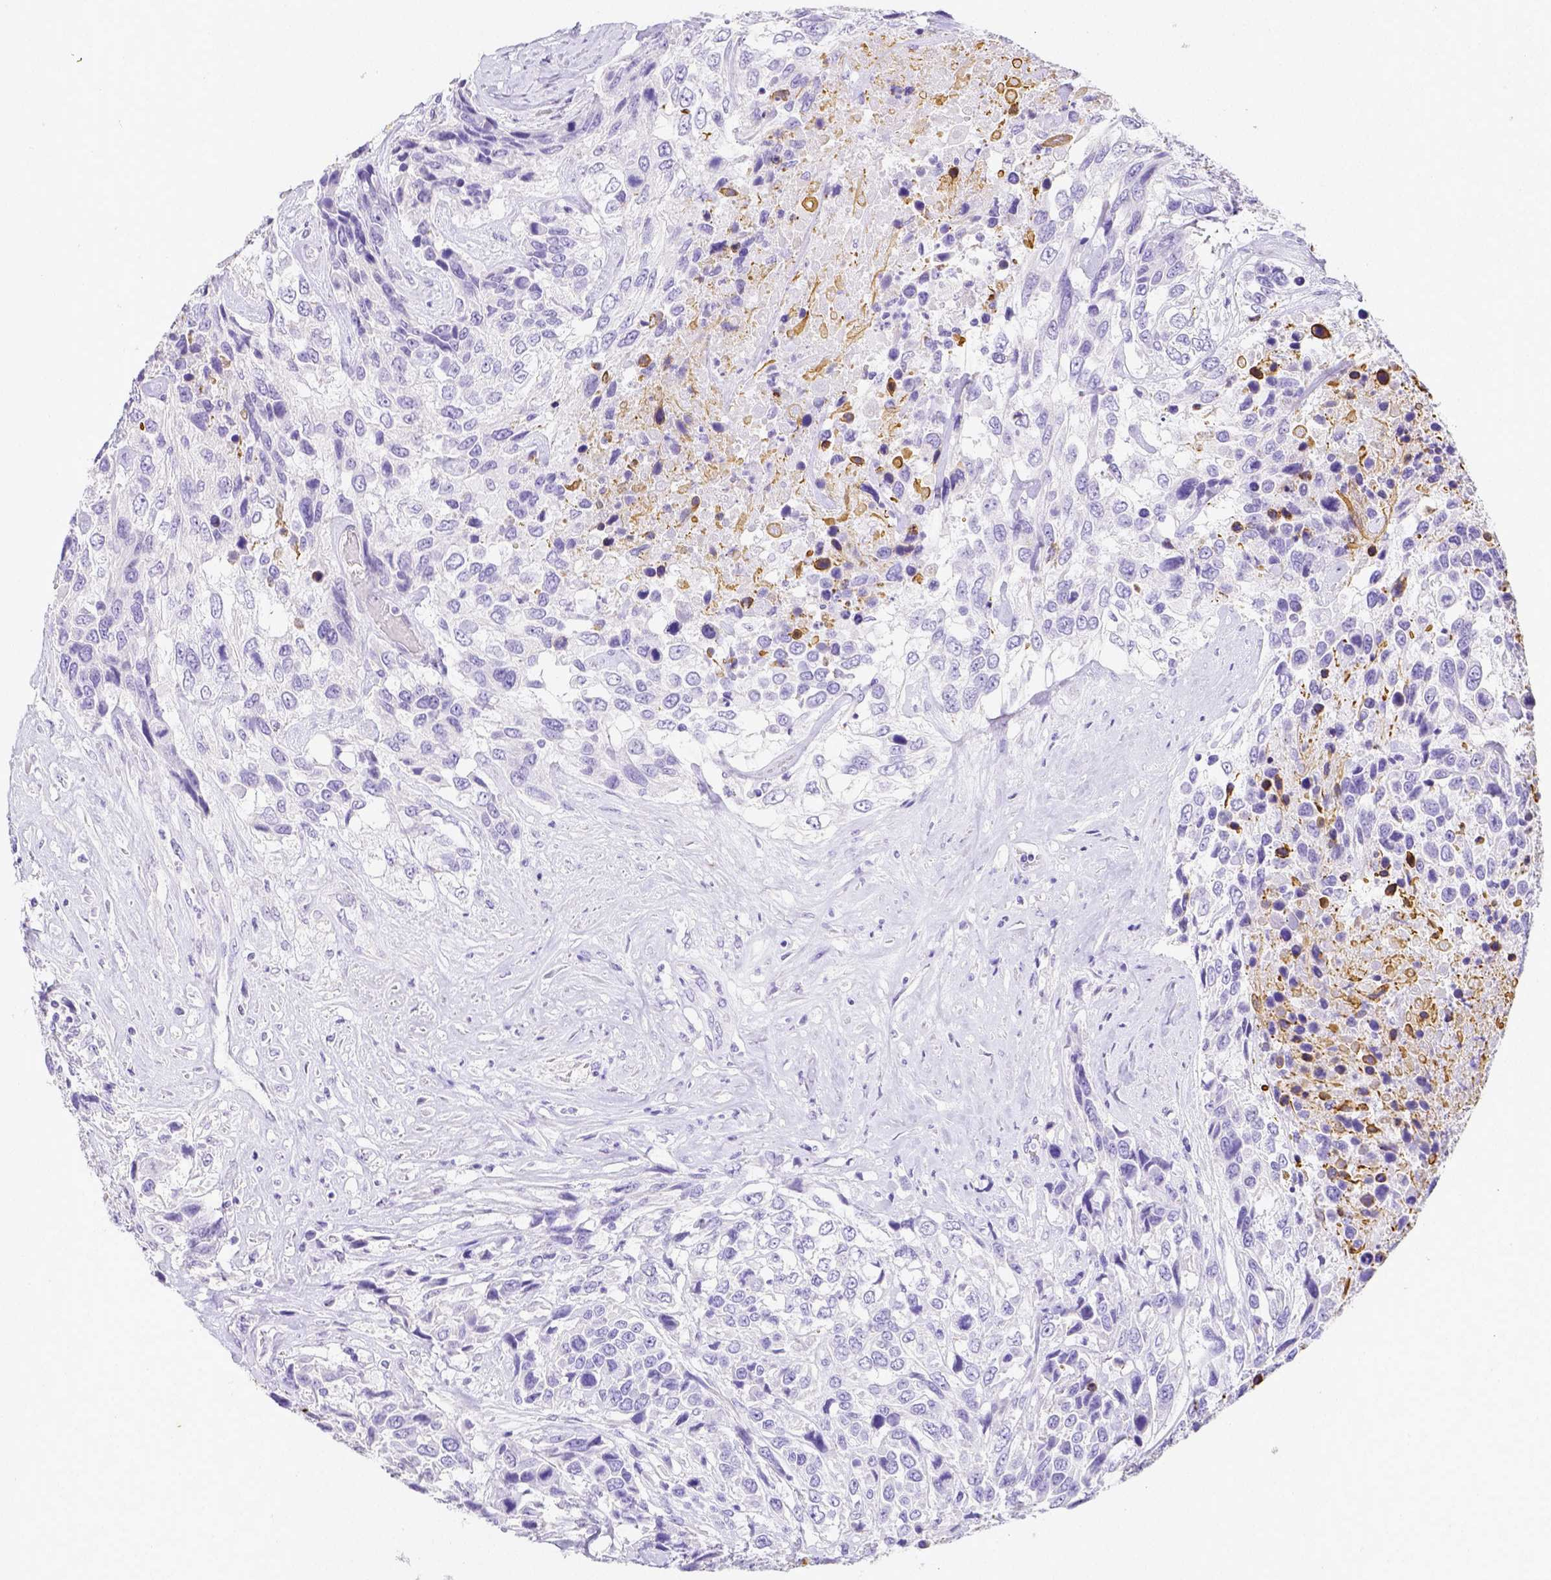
{"staining": {"intensity": "negative", "quantity": "none", "location": "none"}, "tissue": "urothelial cancer", "cell_type": "Tumor cells", "image_type": "cancer", "snomed": [{"axis": "morphology", "description": "Urothelial carcinoma, High grade"}, {"axis": "topography", "description": "Urinary bladder"}], "caption": "Histopathology image shows no protein positivity in tumor cells of urothelial cancer tissue.", "gene": "ARHGAP36", "patient": {"sex": "female", "age": 70}}